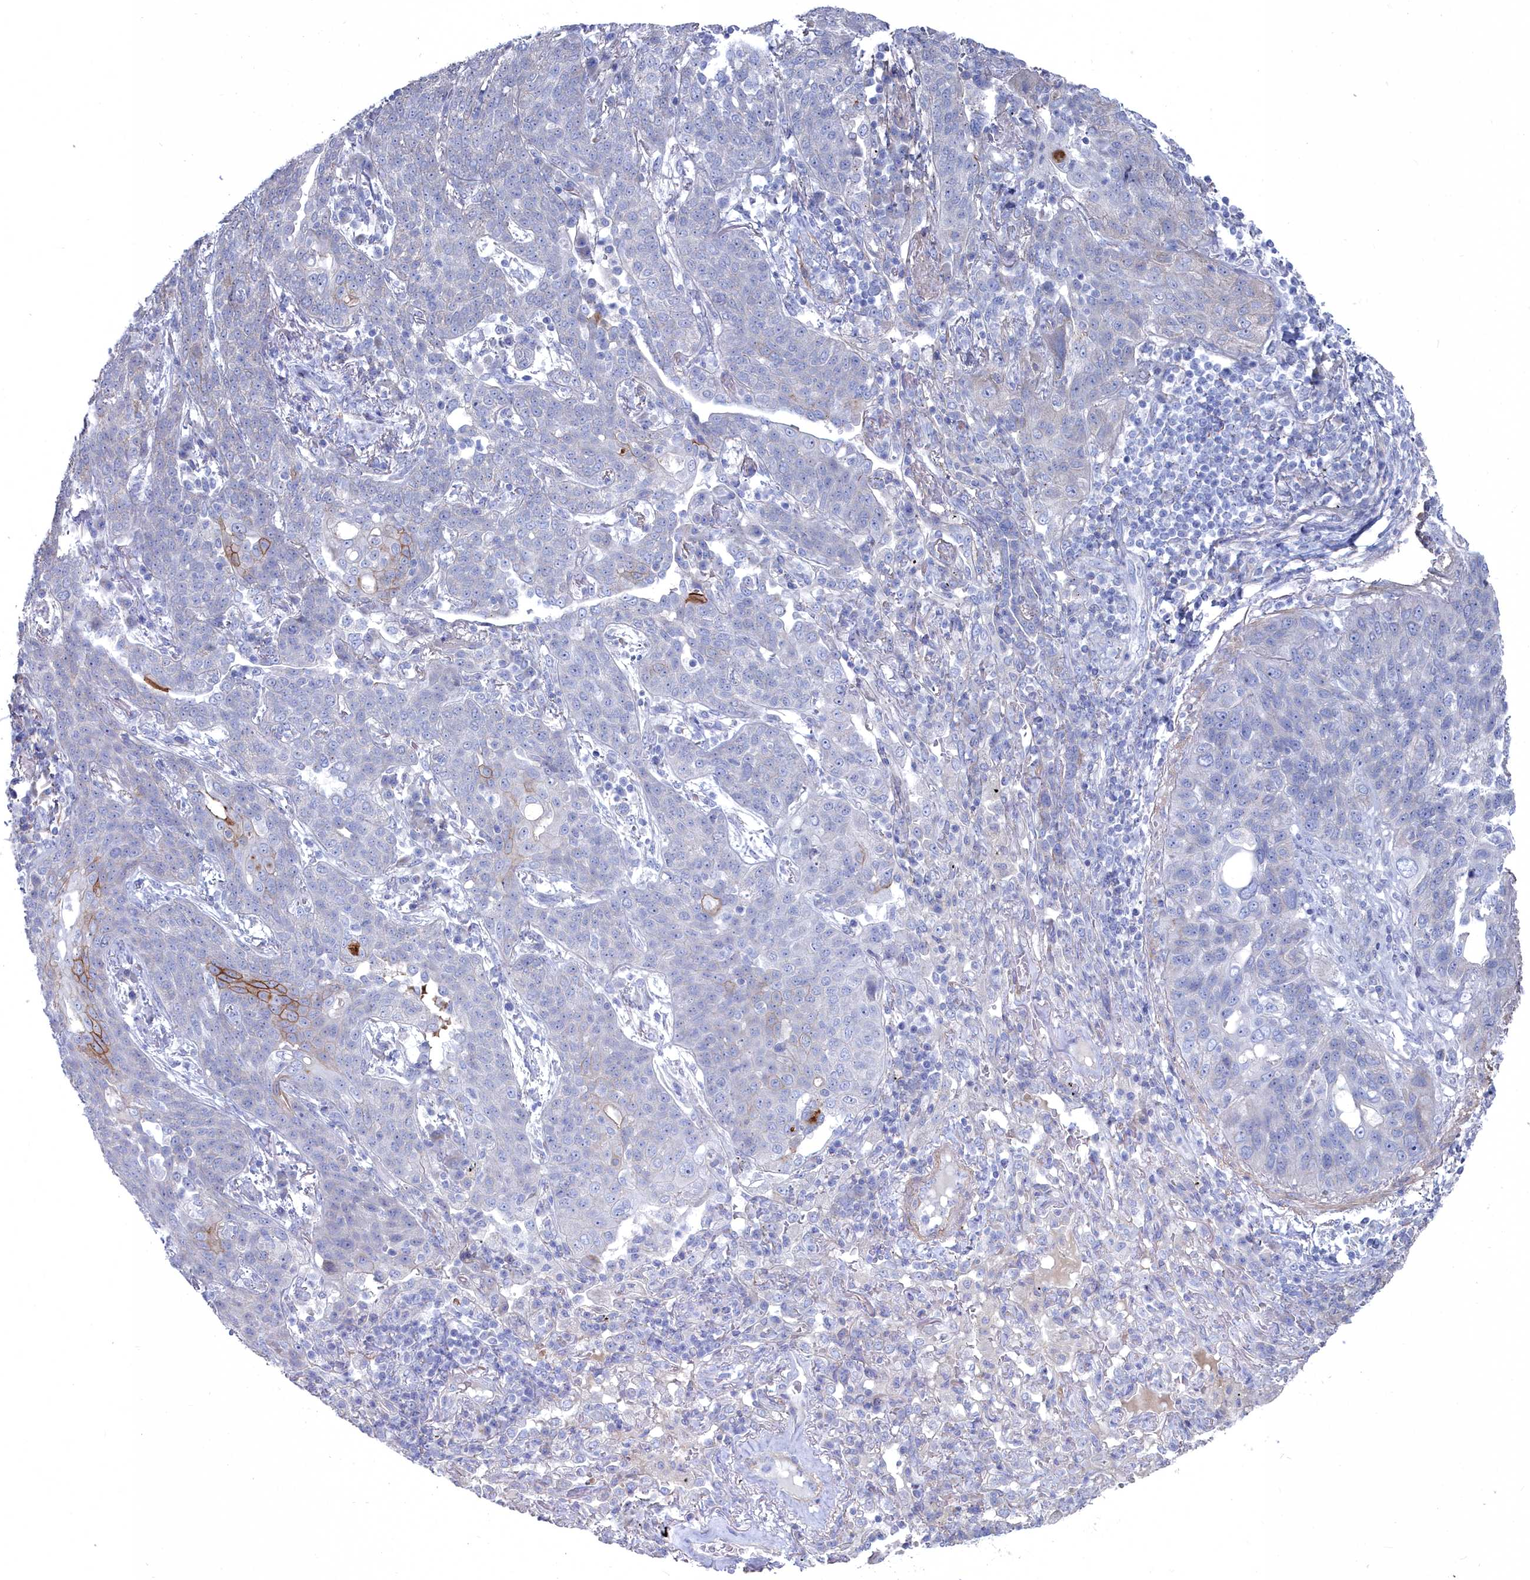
{"staining": {"intensity": "moderate", "quantity": "<25%", "location": "cytoplasmic/membranous"}, "tissue": "lung cancer", "cell_type": "Tumor cells", "image_type": "cancer", "snomed": [{"axis": "morphology", "description": "Squamous cell carcinoma, NOS"}, {"axis": "topography", "description": "Lung"}], "caption": "Lung squamous cell carcinoma stained with a brown dye demonstrates moderate cytoplasmic/membranous positive expression in approximately <25% of tumor cells.", "gene": "SHISAL2A", "patient": {"sex": "female", "age": 70}}